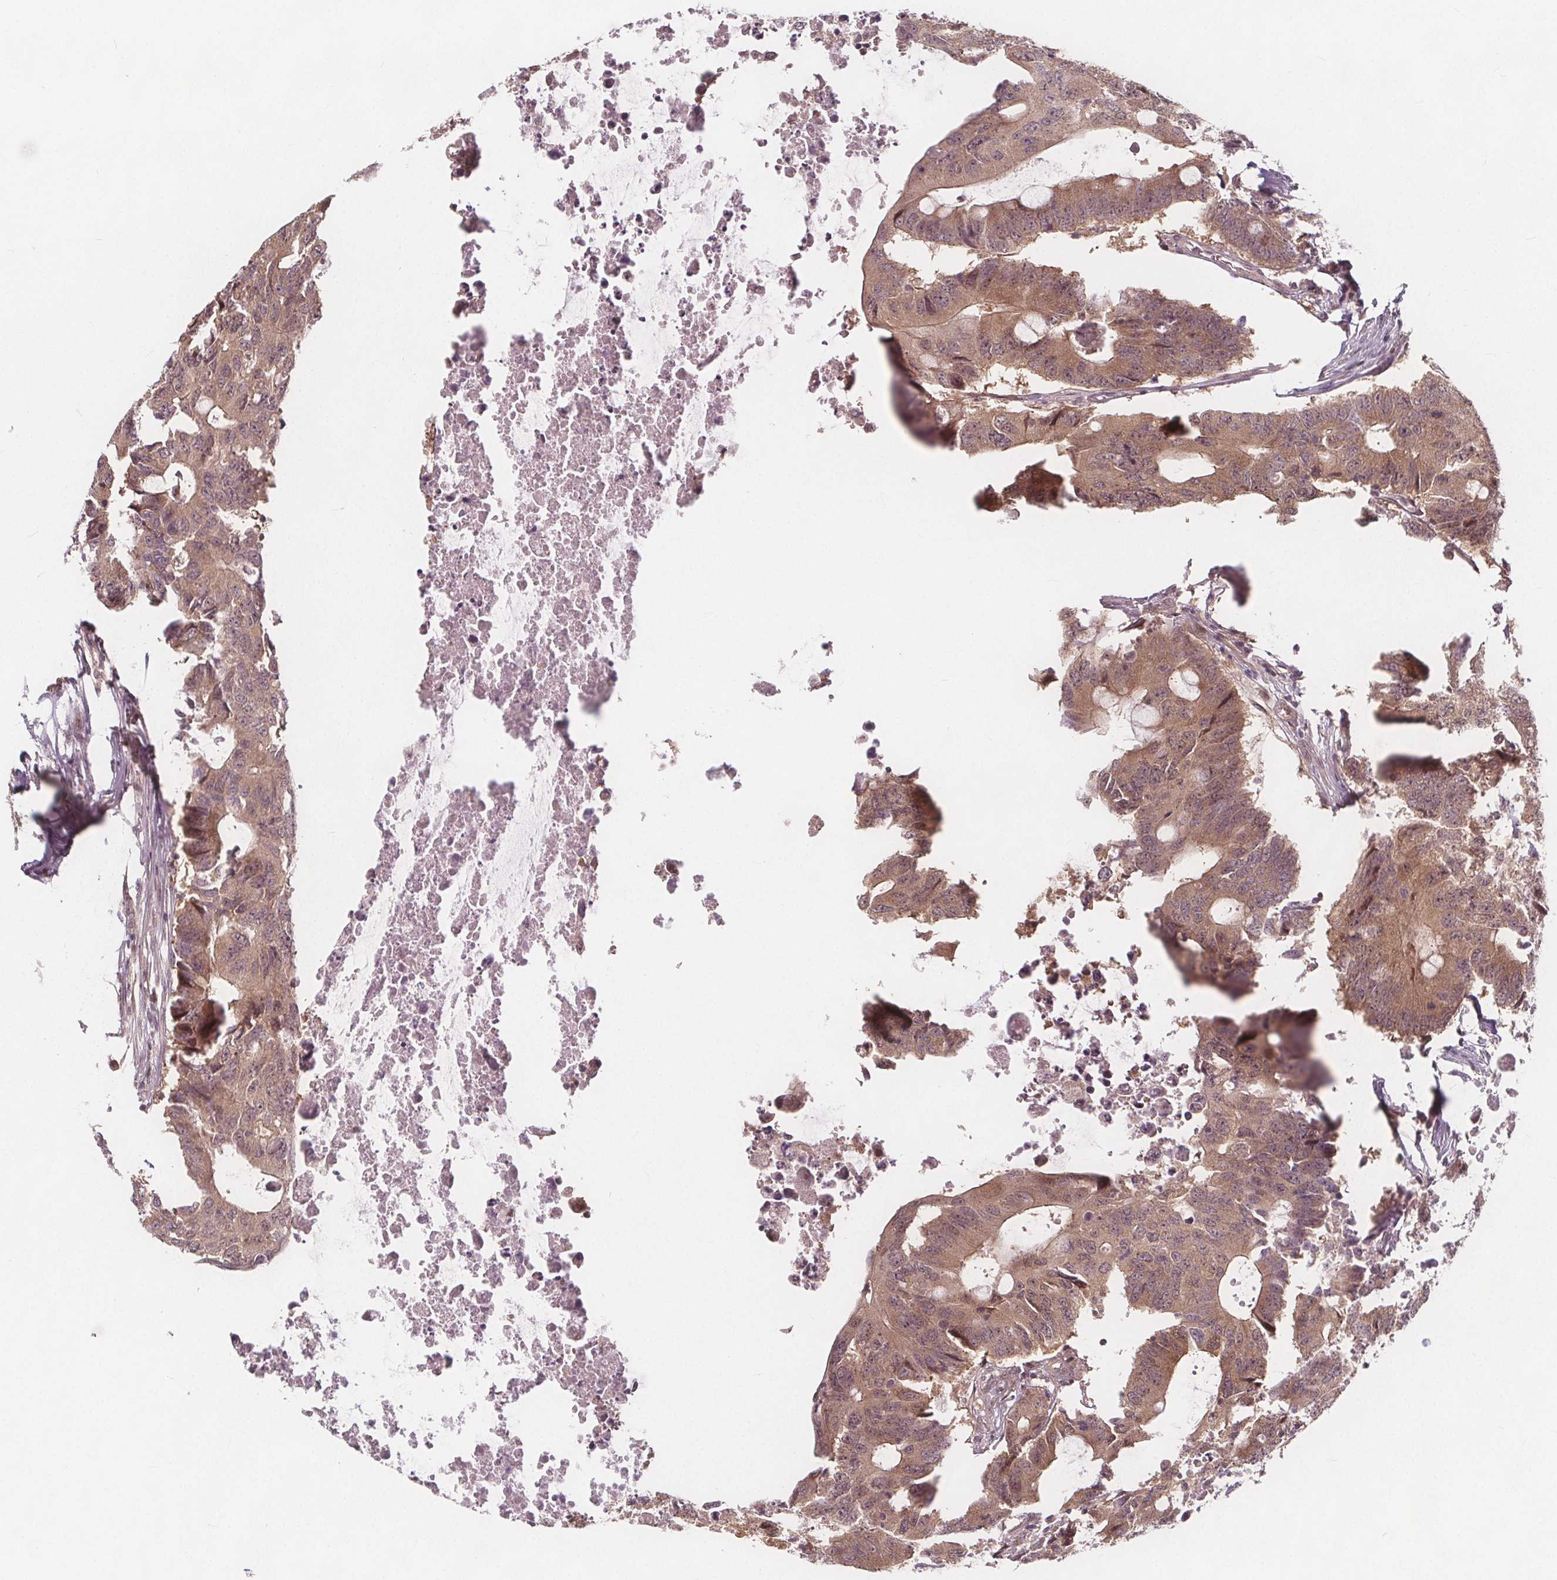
{"staining": {"intensity": "moderate", "quantity": ">75%", "location": "cytoplasmic/membranous"}, "tissue": "colorectal cancer", "cell_type": "Tumor cells", "image_type": "cancer", "snomed": [{"axis": "morphology", "description": "Adenocarcinoma, NOS"}, {"axis": "topography", "description": "Colon"}], "caption": "Immunohistochemistry staining of adenocarcinoma (colorectal), which displays medium levels of moderate cytoplasmic/membranous positivity in approximately >75% of tumor cells indicating moderate cytoplasmic/membranous protein staining. The staining was performed using DAB (3,3'-diaminobenzidine) (brown) for protein detection and nuclei were counterstained in hematoxylin (blue).", "gene": "AKT1S1", "patient": {"sex": "male", "age": 71}}